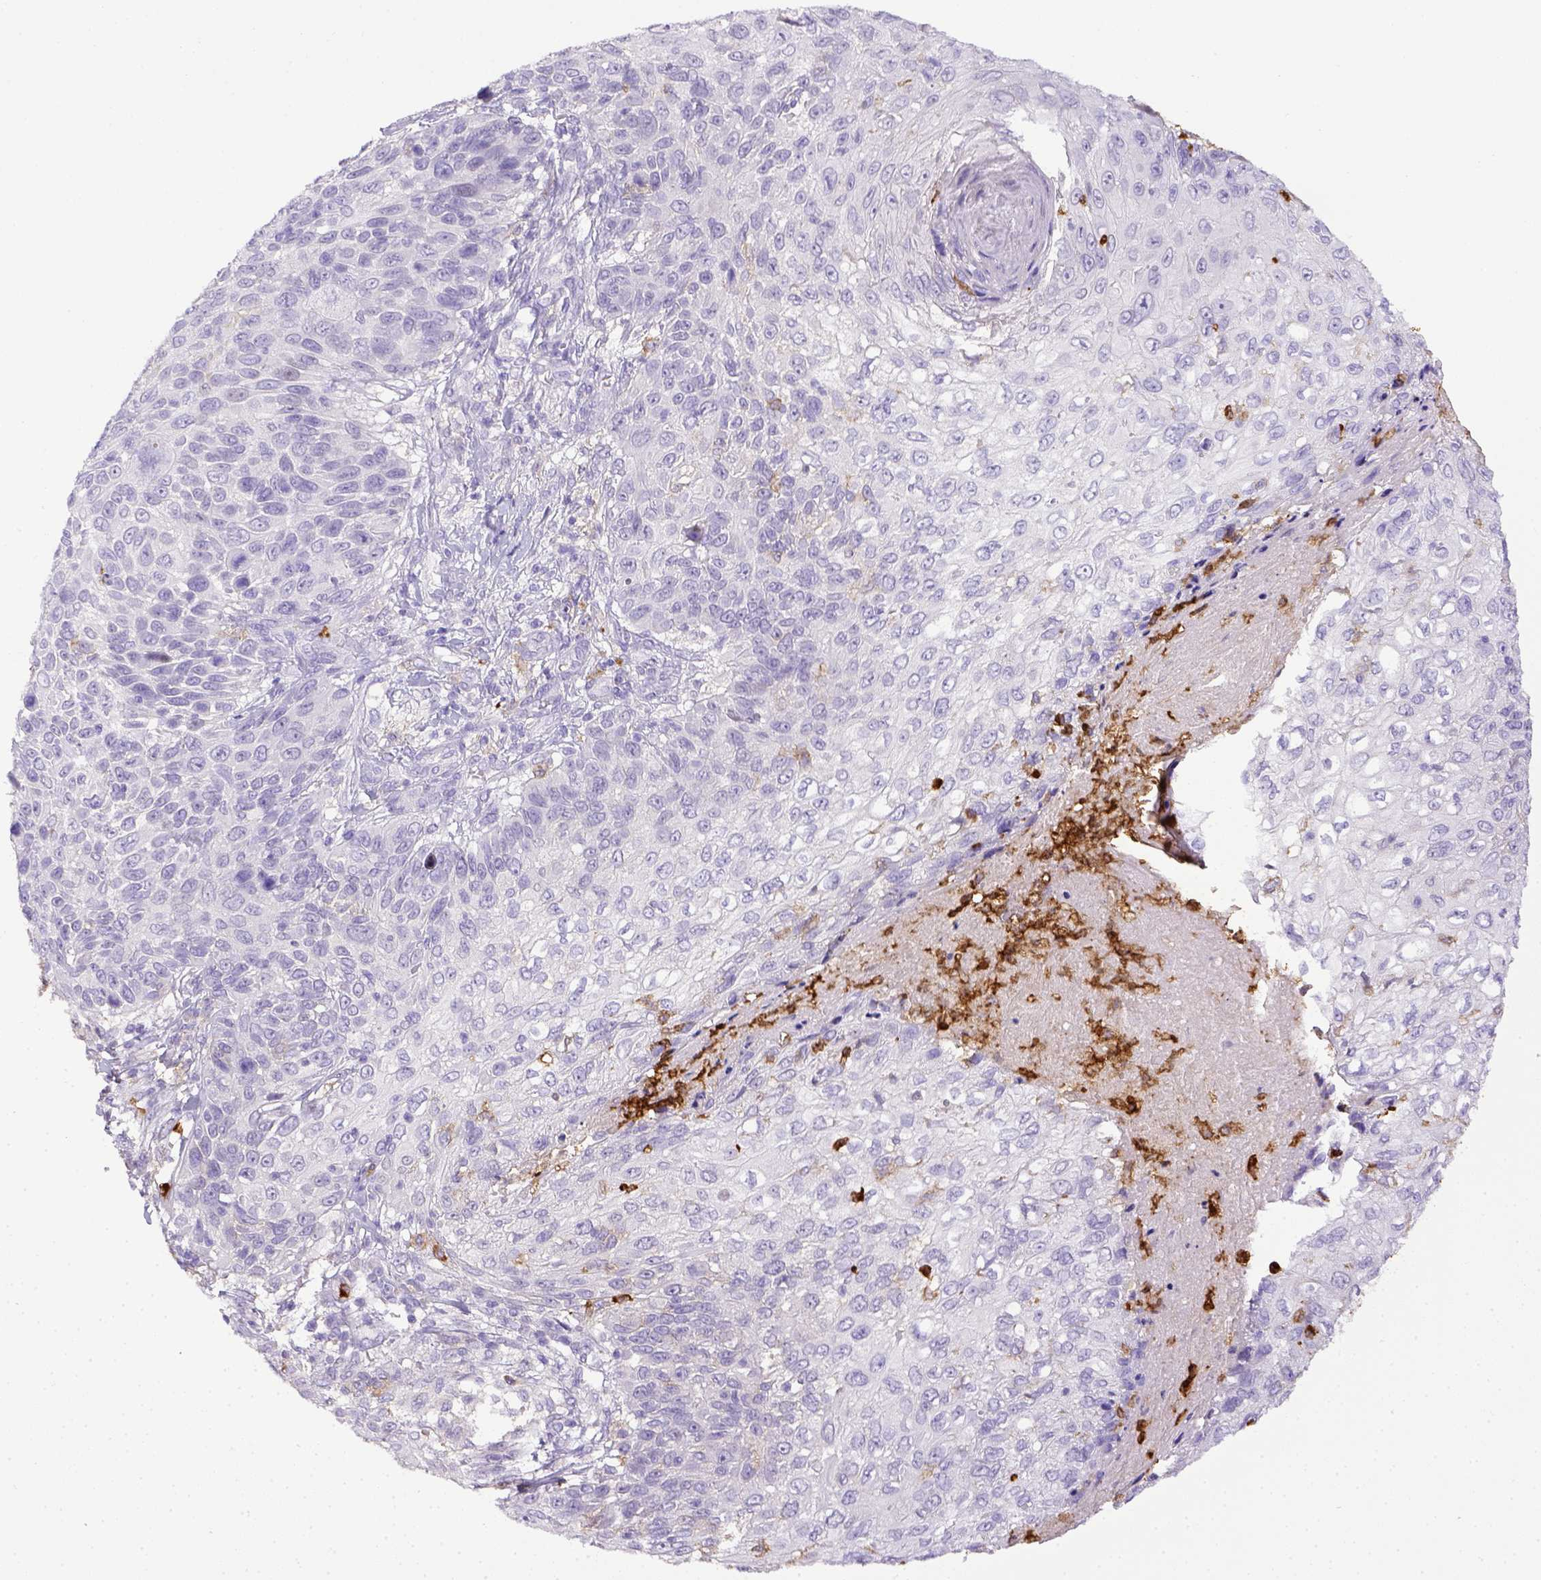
{"staining": {"intensity": "negative", "quantity": "none", "location": "none"}, "tissue": "skin cancer", "cell_type": "Tumor cells", "image_type": "cancer", "snomed": [{"axis": "morphology", "description": "Squamous cell carcinoma, NOS"}, {"axis": "topography", "description": "Skin"}], "caption": "Immunohistochemistry image of neoplastic tissue: skin cancer stained with DAB demonstrates no significant protein expression in tumor cells. (Stains: DAB immunohistochemistry with hematoxylin counter stain, Microscopy: brightfield microscopy at high magnification).", "gene": "ITGAM", "patient": {"sex": "male", "age": 92}}